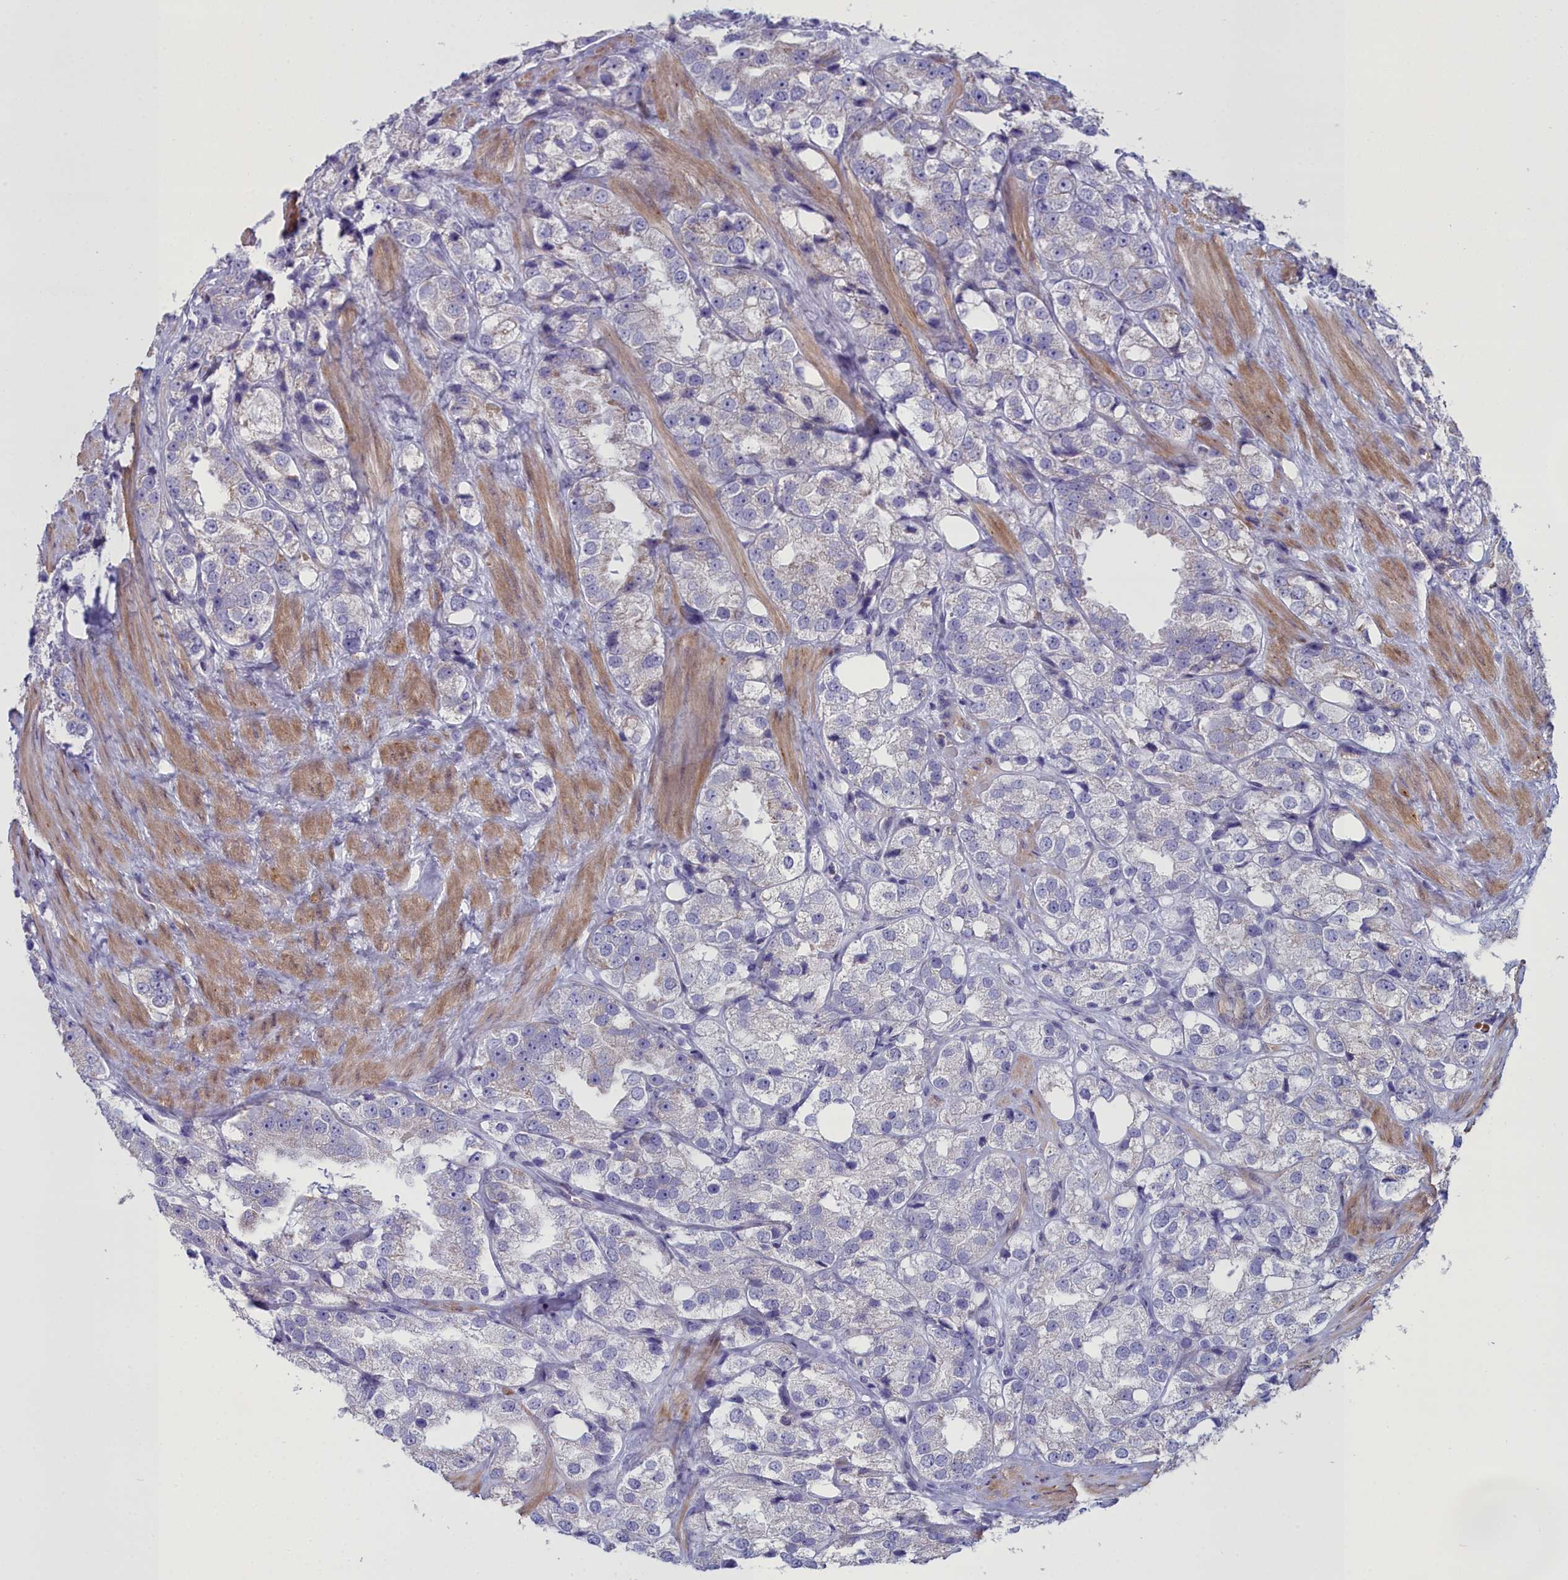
{"staining": {"intensity": "negative", "quantity": "none", "location": "none"}, "tissue": "prostate cancer", "cell_type": "Tumor cells", "image_type": "cancer", "snomed": [{"axis": "morphology", "description": "Adenocarcinoma, NOS"}, {"axis": "topography", "description": "Prostate"}], "caption": "An immunohistochemistry image of prostate cancer is shown. There is no staining in tumor cells of prostate cancer.", "gene": "PPP1R14A", "patient": {"sex": "male", "age": 79}}